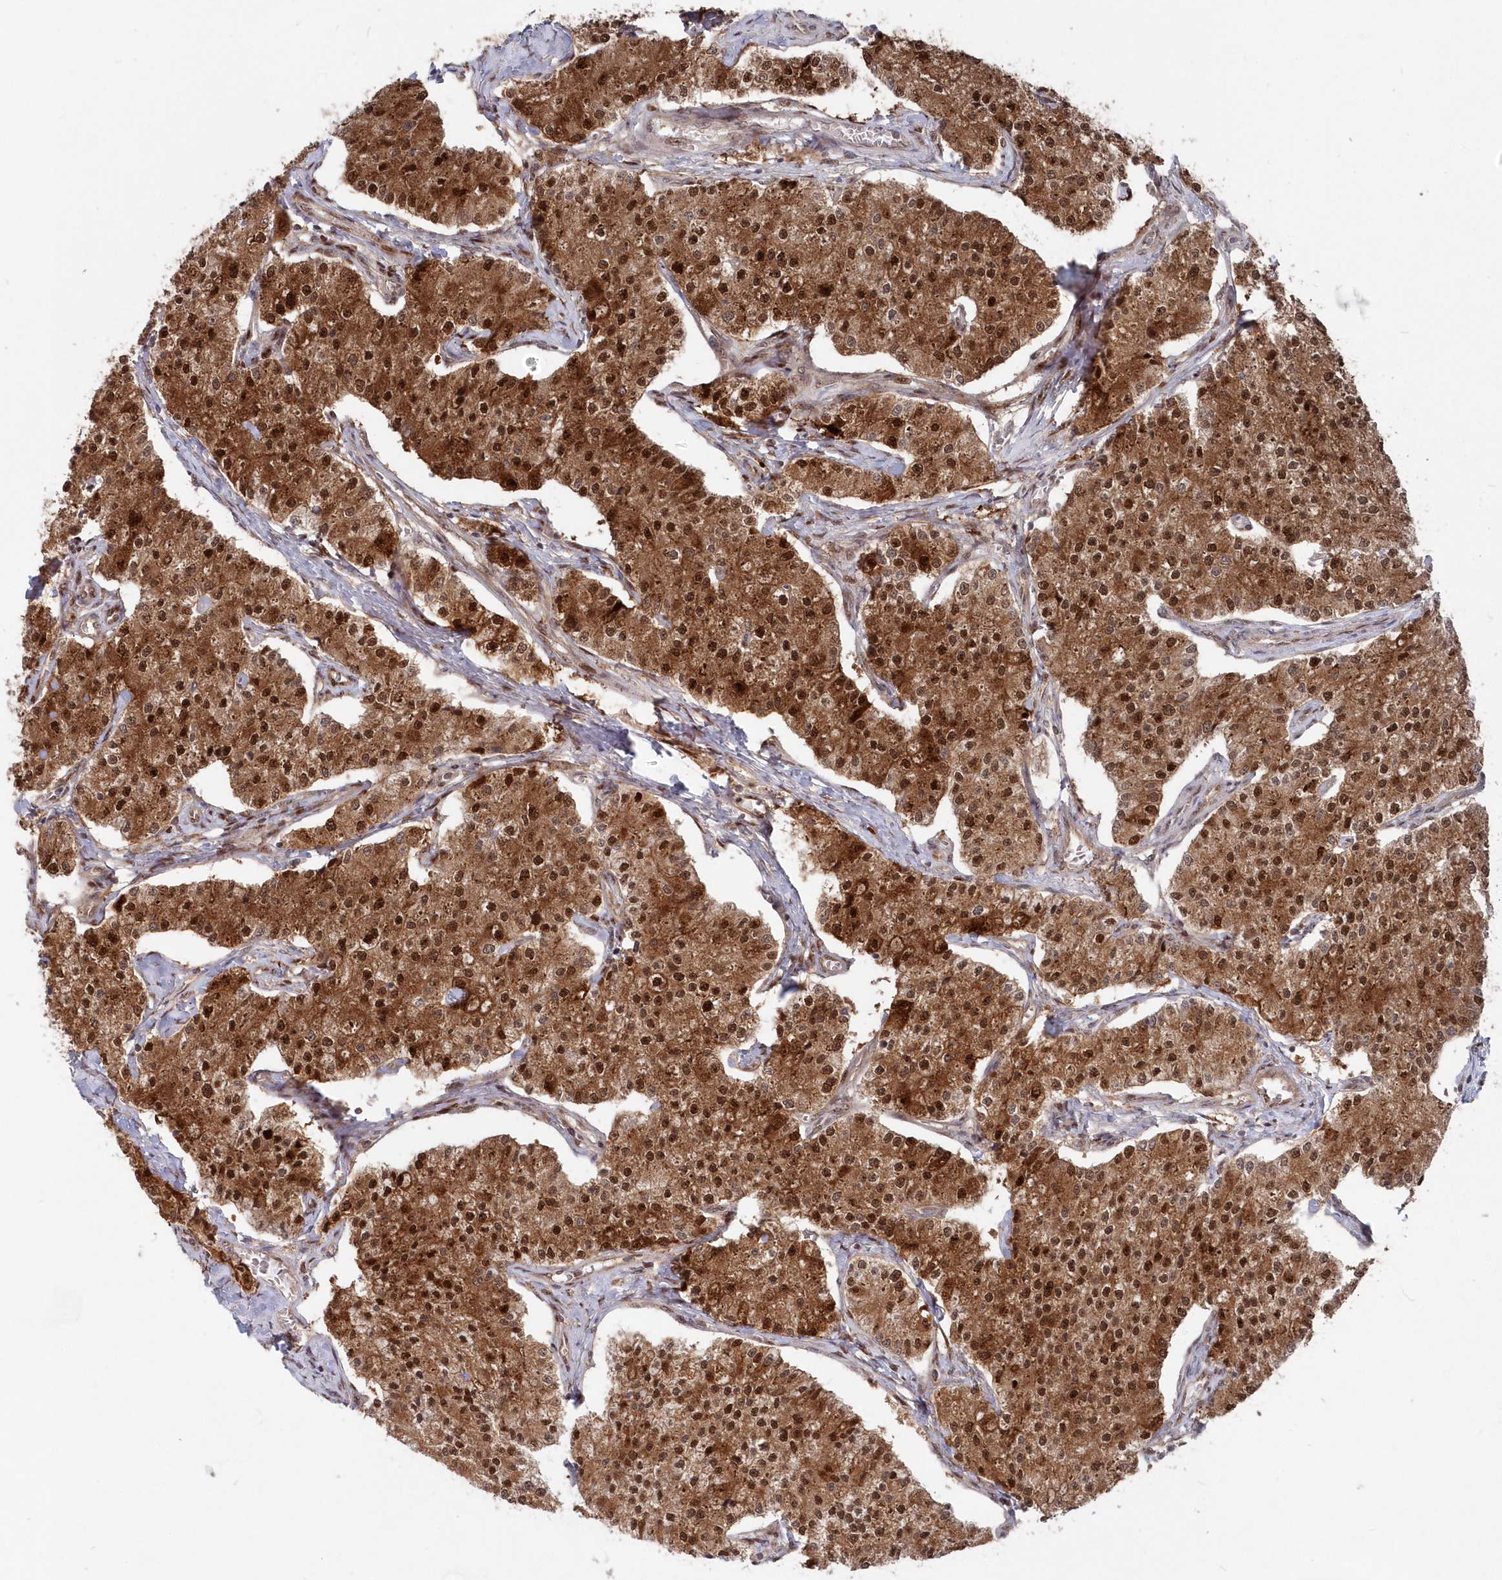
{"staining": {"intensity": "strong", "quantity": ">75%", "location": "cytoplasmic/membranous,nuclear"}, "tissue": "carcinoid", "cell_type": "Tumor cells", "image_type": "cancer", "snomed": [{"axis": "morphology", "description": "Carcinoid, malignant, NOS"}, {"axis": "topography", "description": "Colon"}], "caption": "There is high levels of strong cytoplasmic/membranous and nuclear positivity in tumor cells of carcinoid (malignant), as demonstrated by immunohistochemical staining (brown color).", "gene": "ABHD14B", "patient": {"sex": "female", "age": 52}}